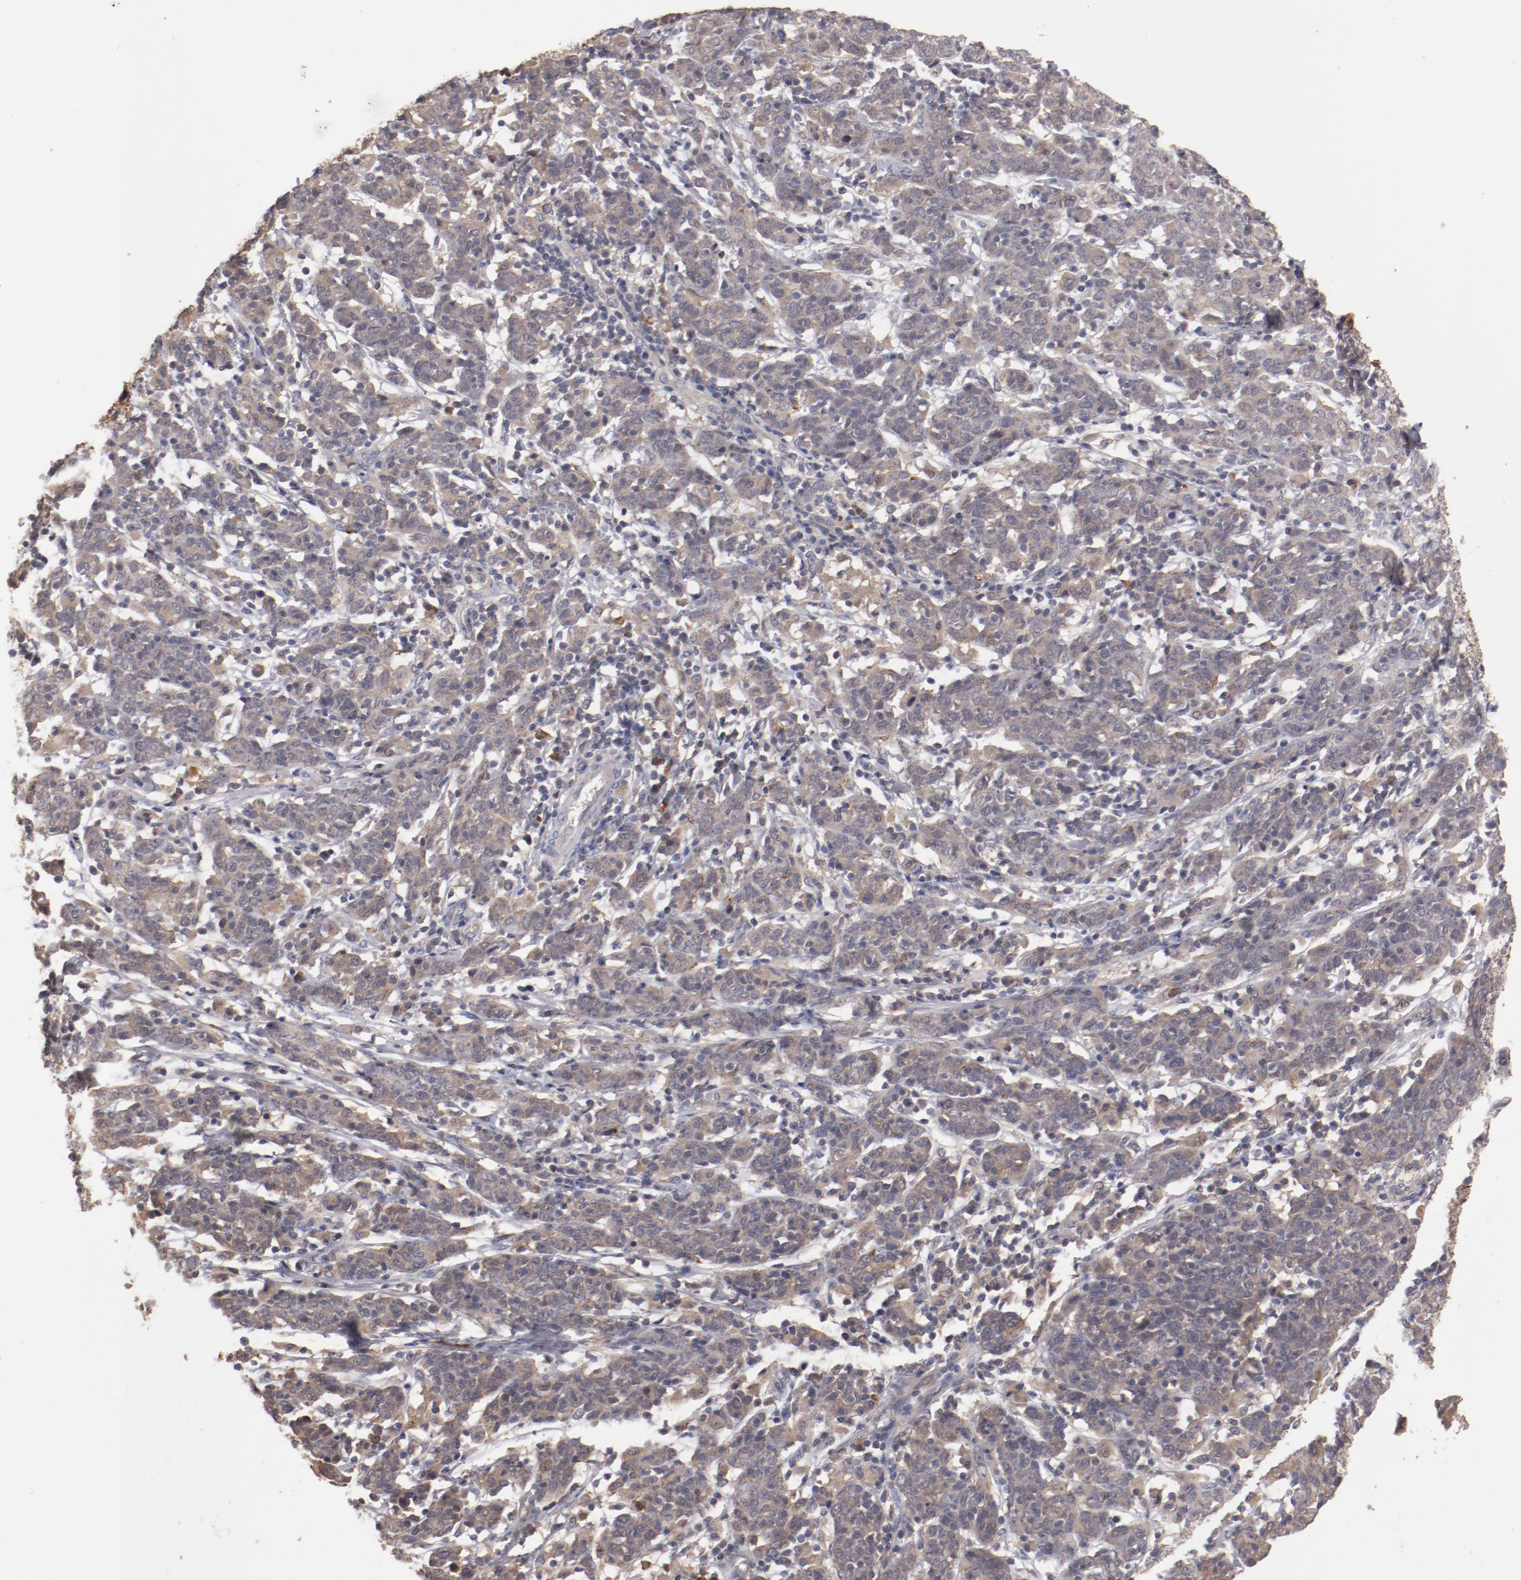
{"staining": {"intensity": "weak", "quantity": ">75%", "location": "cytoplasmic/membranous"}, "tissue": "cervical cancer", "cell_type": "Tumor cells", "image_type": "cancer", "snomed": [{"axis": "morphology", "description": "Normal tissue, NOS"}, {"axis": "morphology", "description": "Squamous cell carcinoma, NOS"}, {"axis": "topography", "description": "Cervix"}], "caption": "This image demonstrates IHC staining of cervical cancer (squamous cell carcinoma), with low weak cytoplasmic/membranous positivity in about >75% of tumor cells.", "gene": "LRRC75B", "patient": {"sex": "female", "age": 67}}